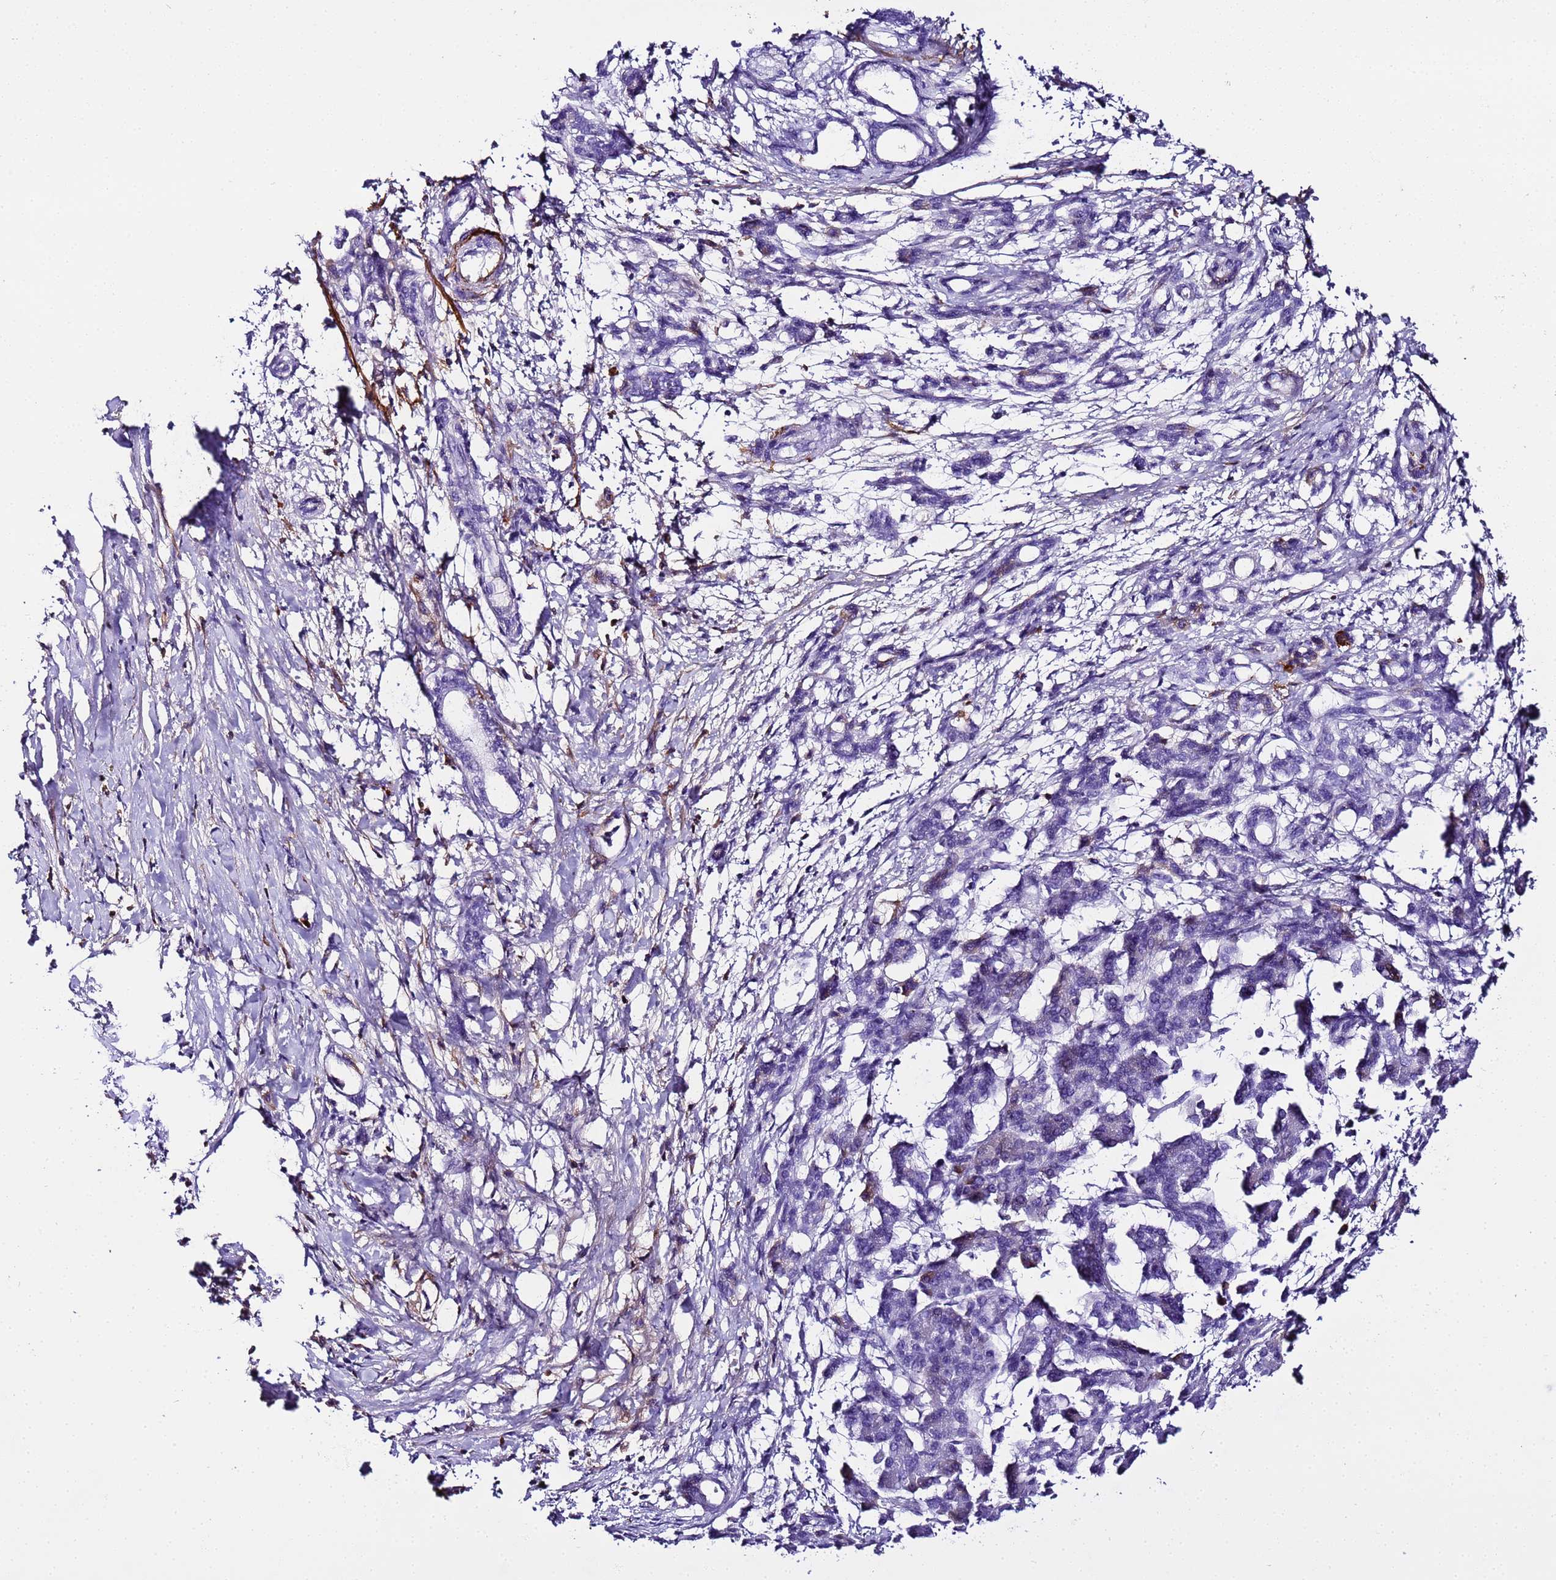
{"staining": {"intensity": "negative", "quantity": "none", "location": "none"}, "tissue": "pancreatic cancer", "cell_type": "Tumor cells", "image_type": "cancer", "snomed": [{"axis": "morphology", "description": "Adenocarcinoma, NOS"}, {"axis": "topography", "description": "Pancreas"}], "caption": "Protein analysis of pancreatic cancer demonstrates no significant expression in tumor cells. (Stains: DAB (3,3'-diaminobenzidine) immunohistochemistry (IHC) with hematoxylin counter stain, Microscopy: brightfield microscopy at high magnification).", "gene": "CFHR2", "patient": {"sex": "female", "age": 55}}